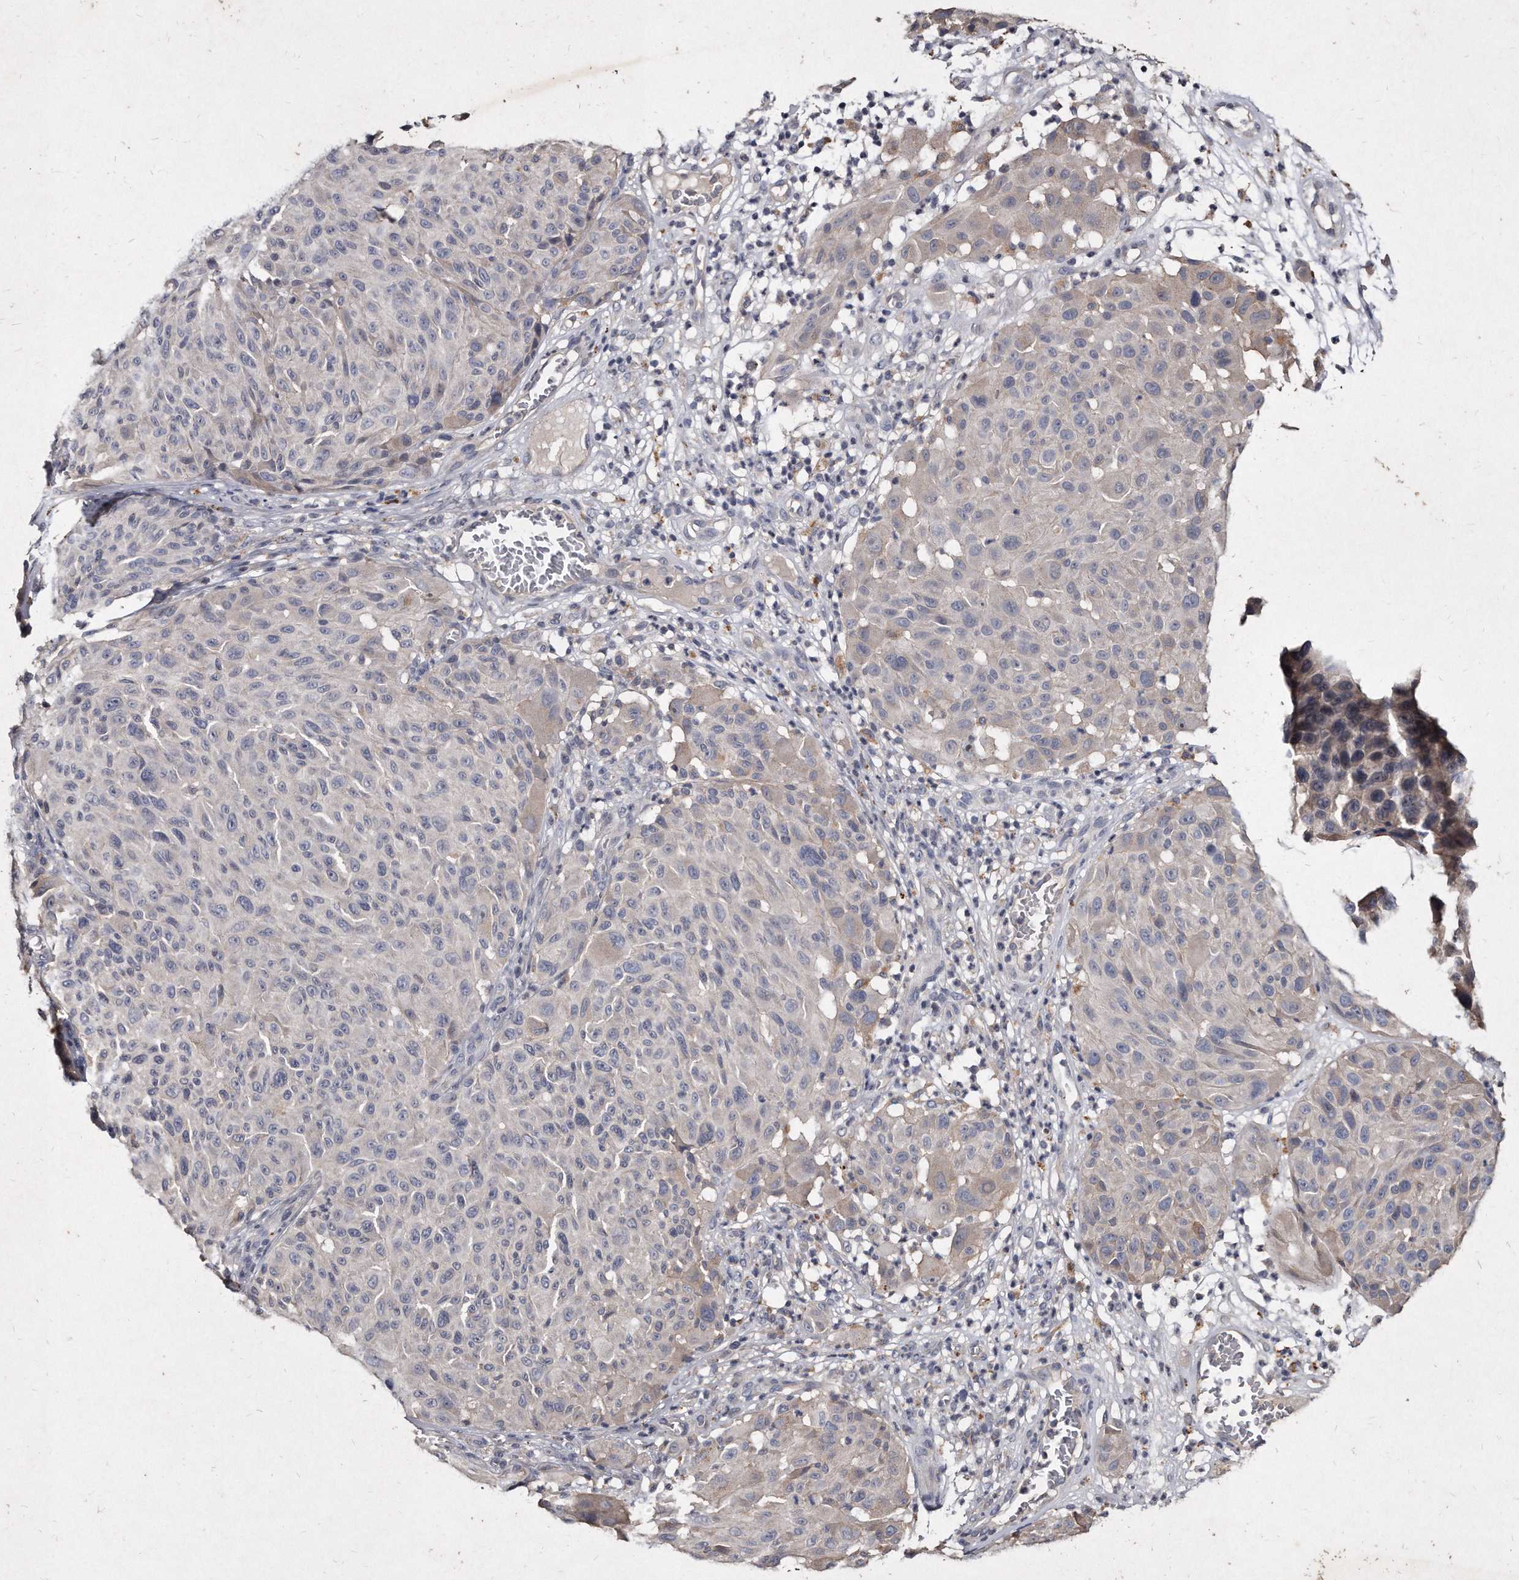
{"staining": {"intensity": "negative", "quantity": "none", "location": "none"}, "tissue": "melanoma", "cell_type": "Tumor cells", "image_type": "cancer", "snomed": [{"axis": "morphology", "description": "Malignant melanoma, NOS"}, {"axis": "topography", "description": "Skin"}], "caption": "The micrograph reveals no significant staining in tumor cells of melanoma.", "gene": "KLHDC3", "patient": {"sex": "male", "age": 83}}